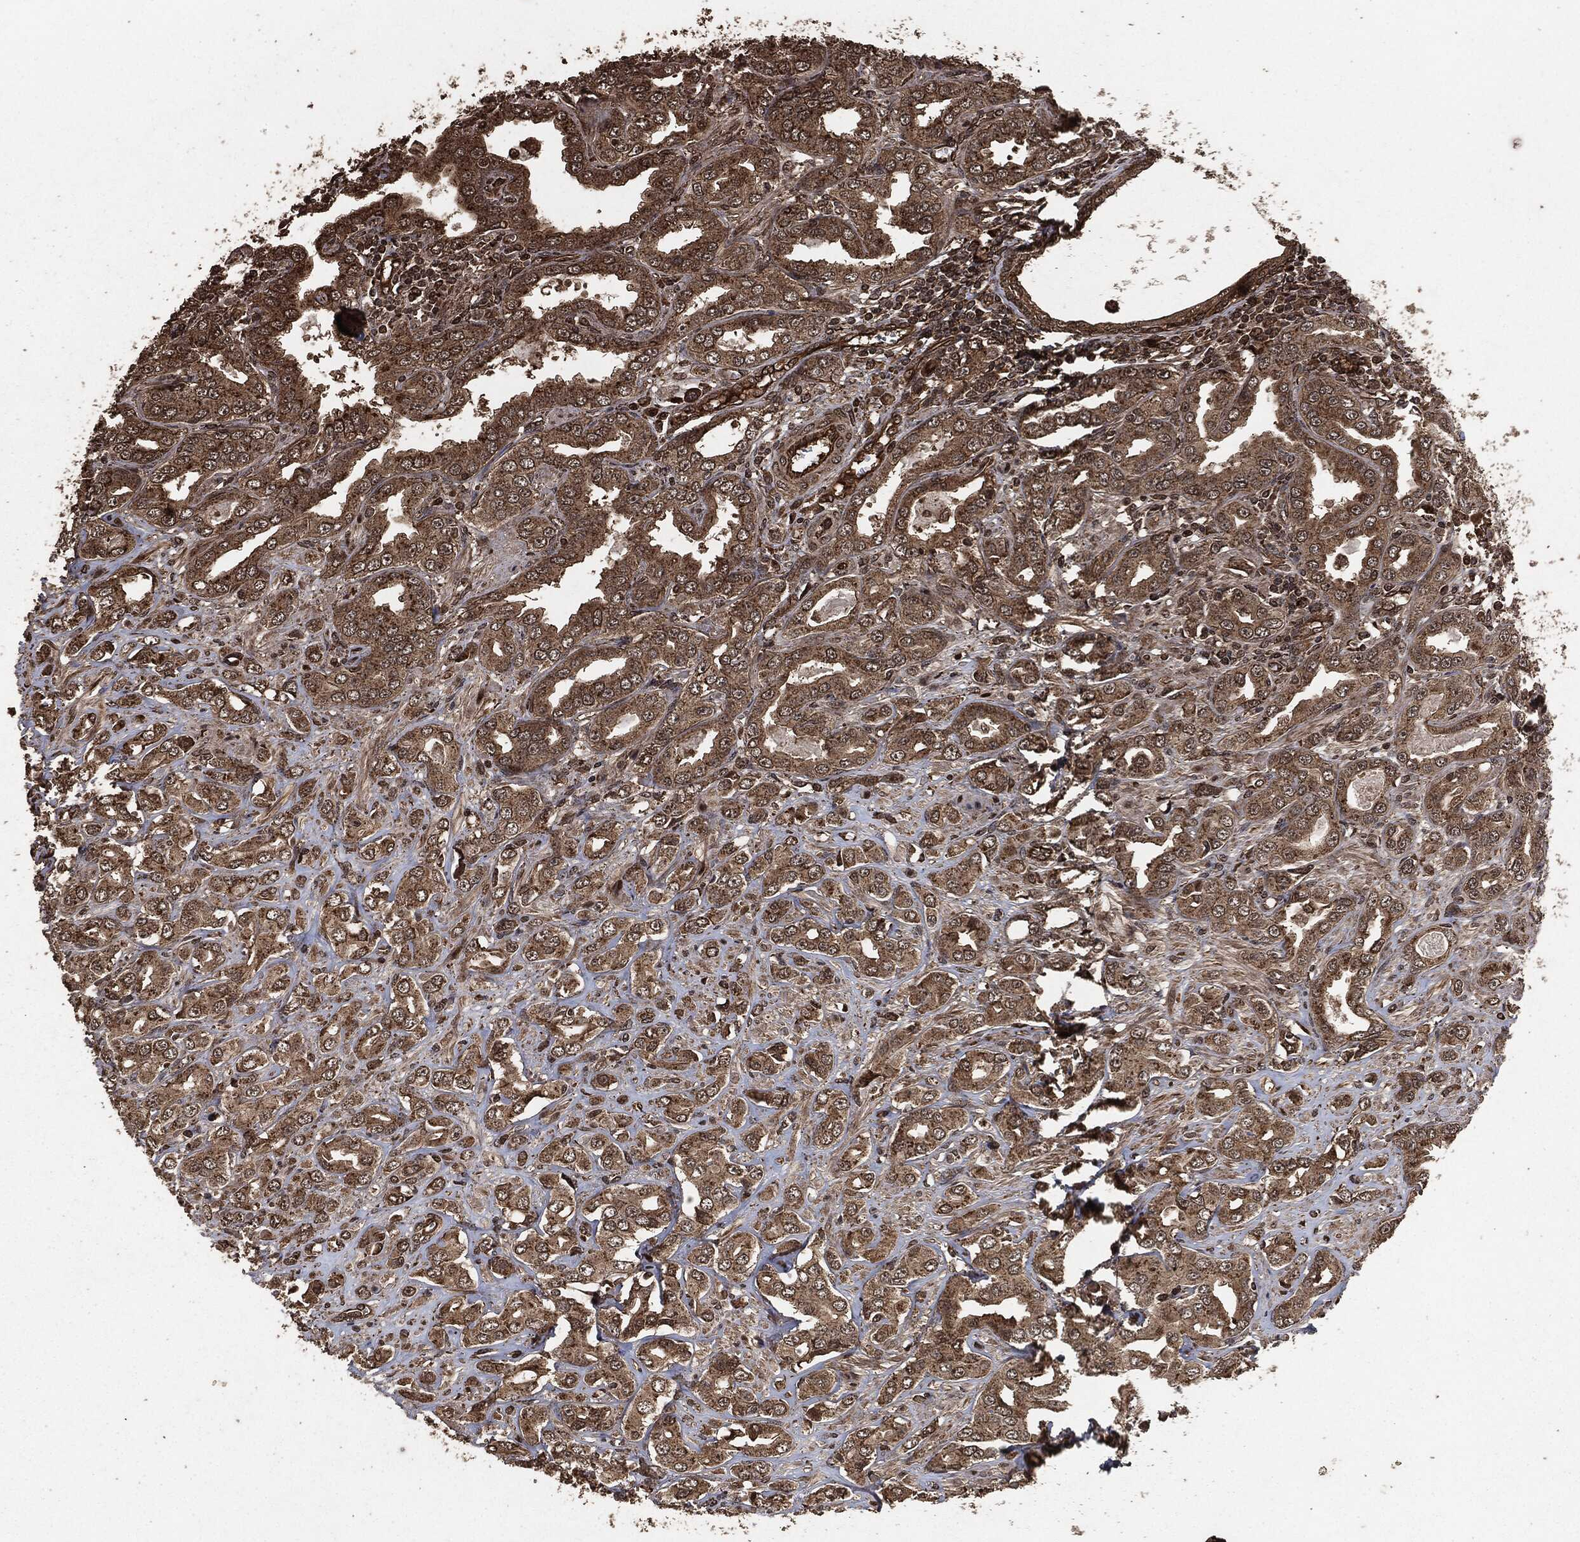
{"staining": {"intensity": "strong", "quantity": "<25%", "location": "cytoplasmic/membranous"}, "tissue": "prostate cancer", "cell_type": "Tumor cells", "image_type": "cancer", "snomed": [{"axis": "morphology", "description": "Adenocarcinoma, NOS"}, {"axis": "topography", "description": "Prostate and seminal vesicle, NOS"}, {"axis": "topography", "description": "Prostate"}], "caption": "Immunohistochemistry (IHC) (DAB) staining of prostate cancer (adenocarcinoma) demonstrates strong cytoplasmic/membranous protein staining in approximately <25% of tumor cells.", "gene": "EGFR", "patient": {"sex": "male", "age": 69}}